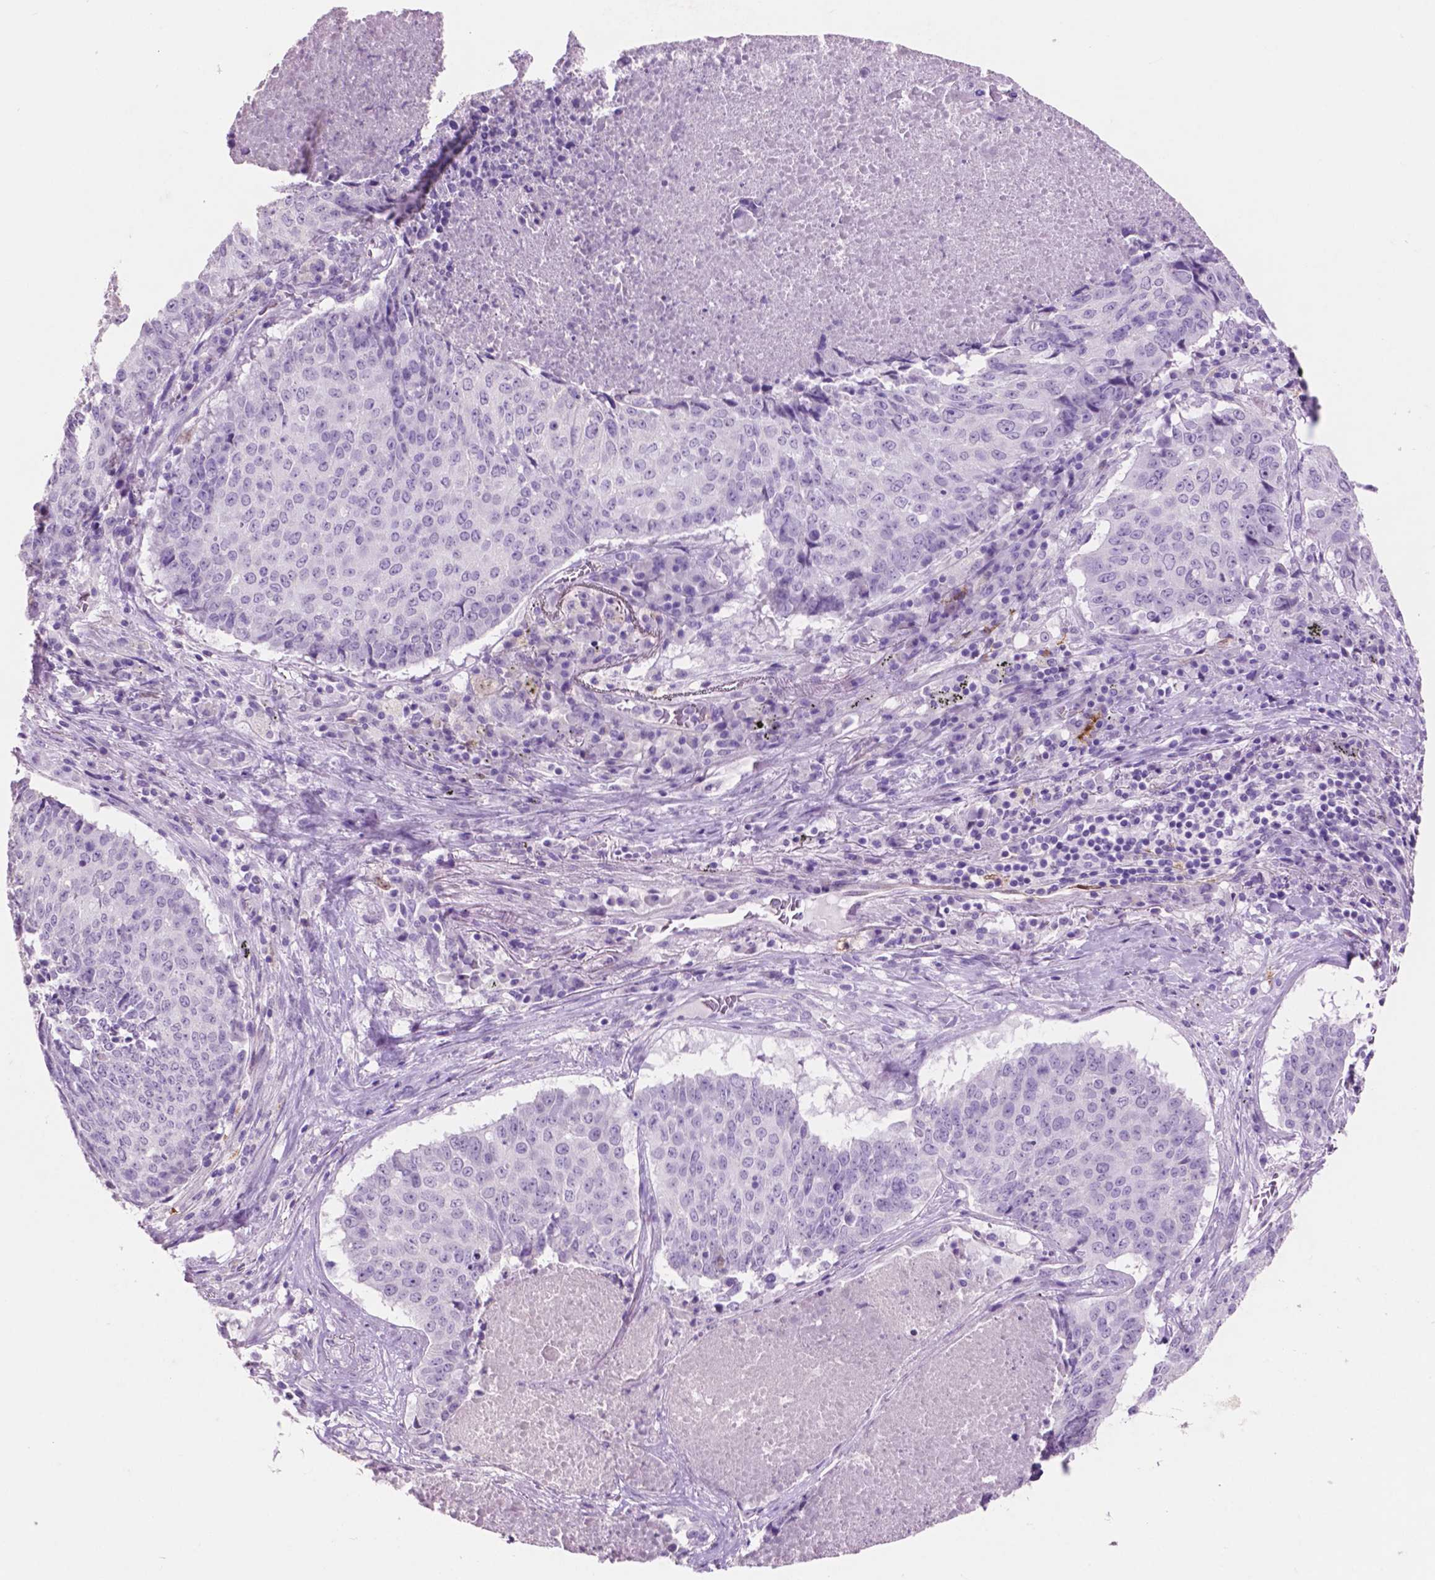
{"staining": {"intensity": "negative", "quantity": "none", "location": "none"}, "tissue": "lung cancer", "cell_type": "Tumor cells", "image_type": "cancer", "snomed": [{"axis": "morphology", "description": "Normal tissue, NOS"}, {"axis": "morphology", "description": "Squamous cell carcinoma, NOS"}, {"axis": "topography", "description": "Bronchus"}, {"axis": "topography", "description": "Lung"}], "caption": "Human lung squamous cell carcinoma stained for a protein using immunohistochemistry (IHC) demonstrates no positivity in tumor cells.", "gene": "IDO1", "patient": {"sex": "male", "age": 64}}